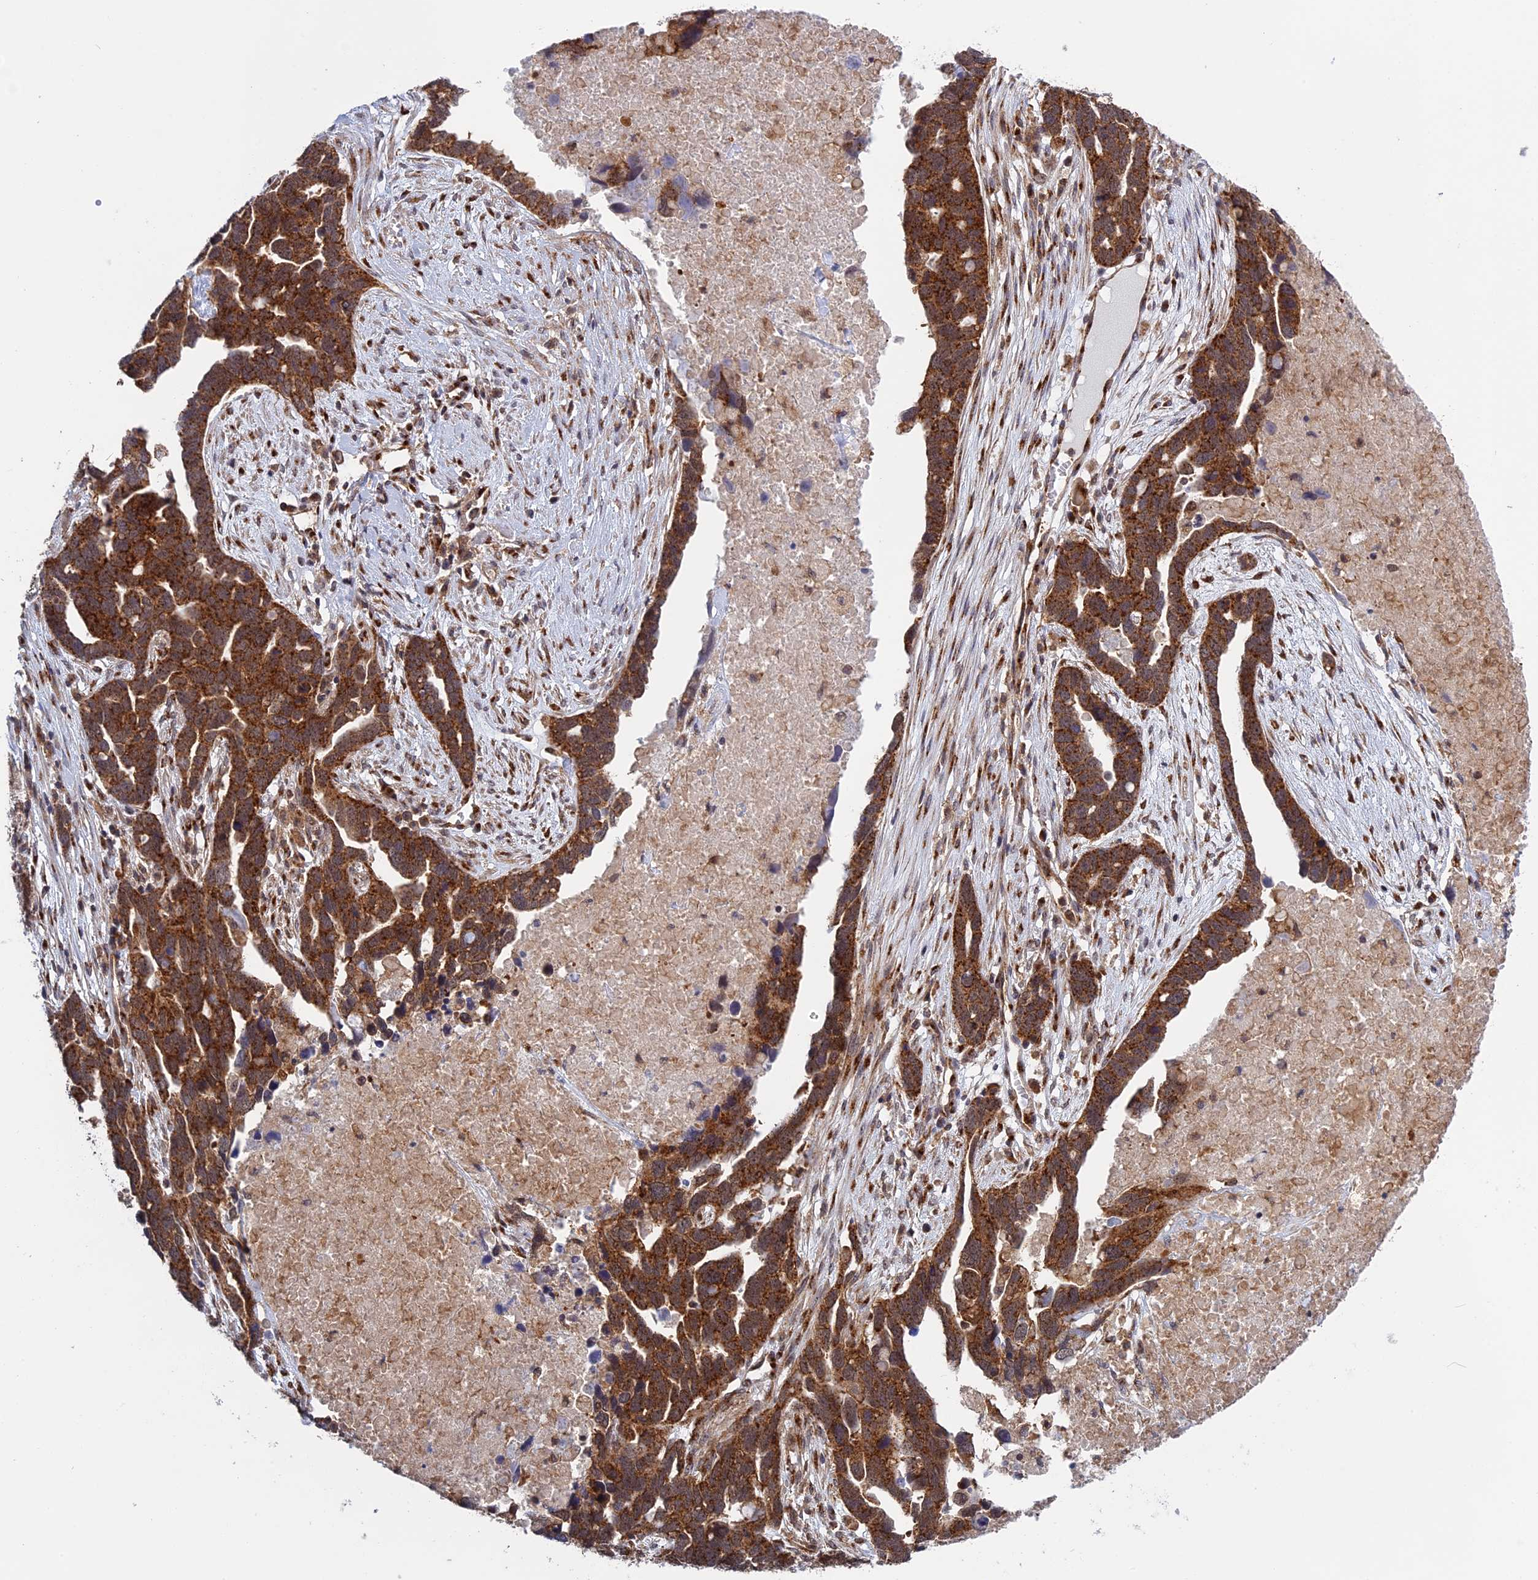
{"staining": {"intensity": "strong", "quantity": ">75%", "location": "cytoplasmic/membranous"}, "tissue": "ovarian cancer", "cell_type": "Tumor cells", "image_type": "cancer", "snomed": [{"axis": "morphology", "description": "Cystadenocarcinoma, serous, NOS"}, {"axis": "topography", "description": "Ovary"}], "caption": "Tumor cells reveal strong cytoplasmic/membranous expression in approximately >75% of cells in ovarian cancer.", "gene": "CLINT1", "patient": {"sex": "female", "age": 54}}